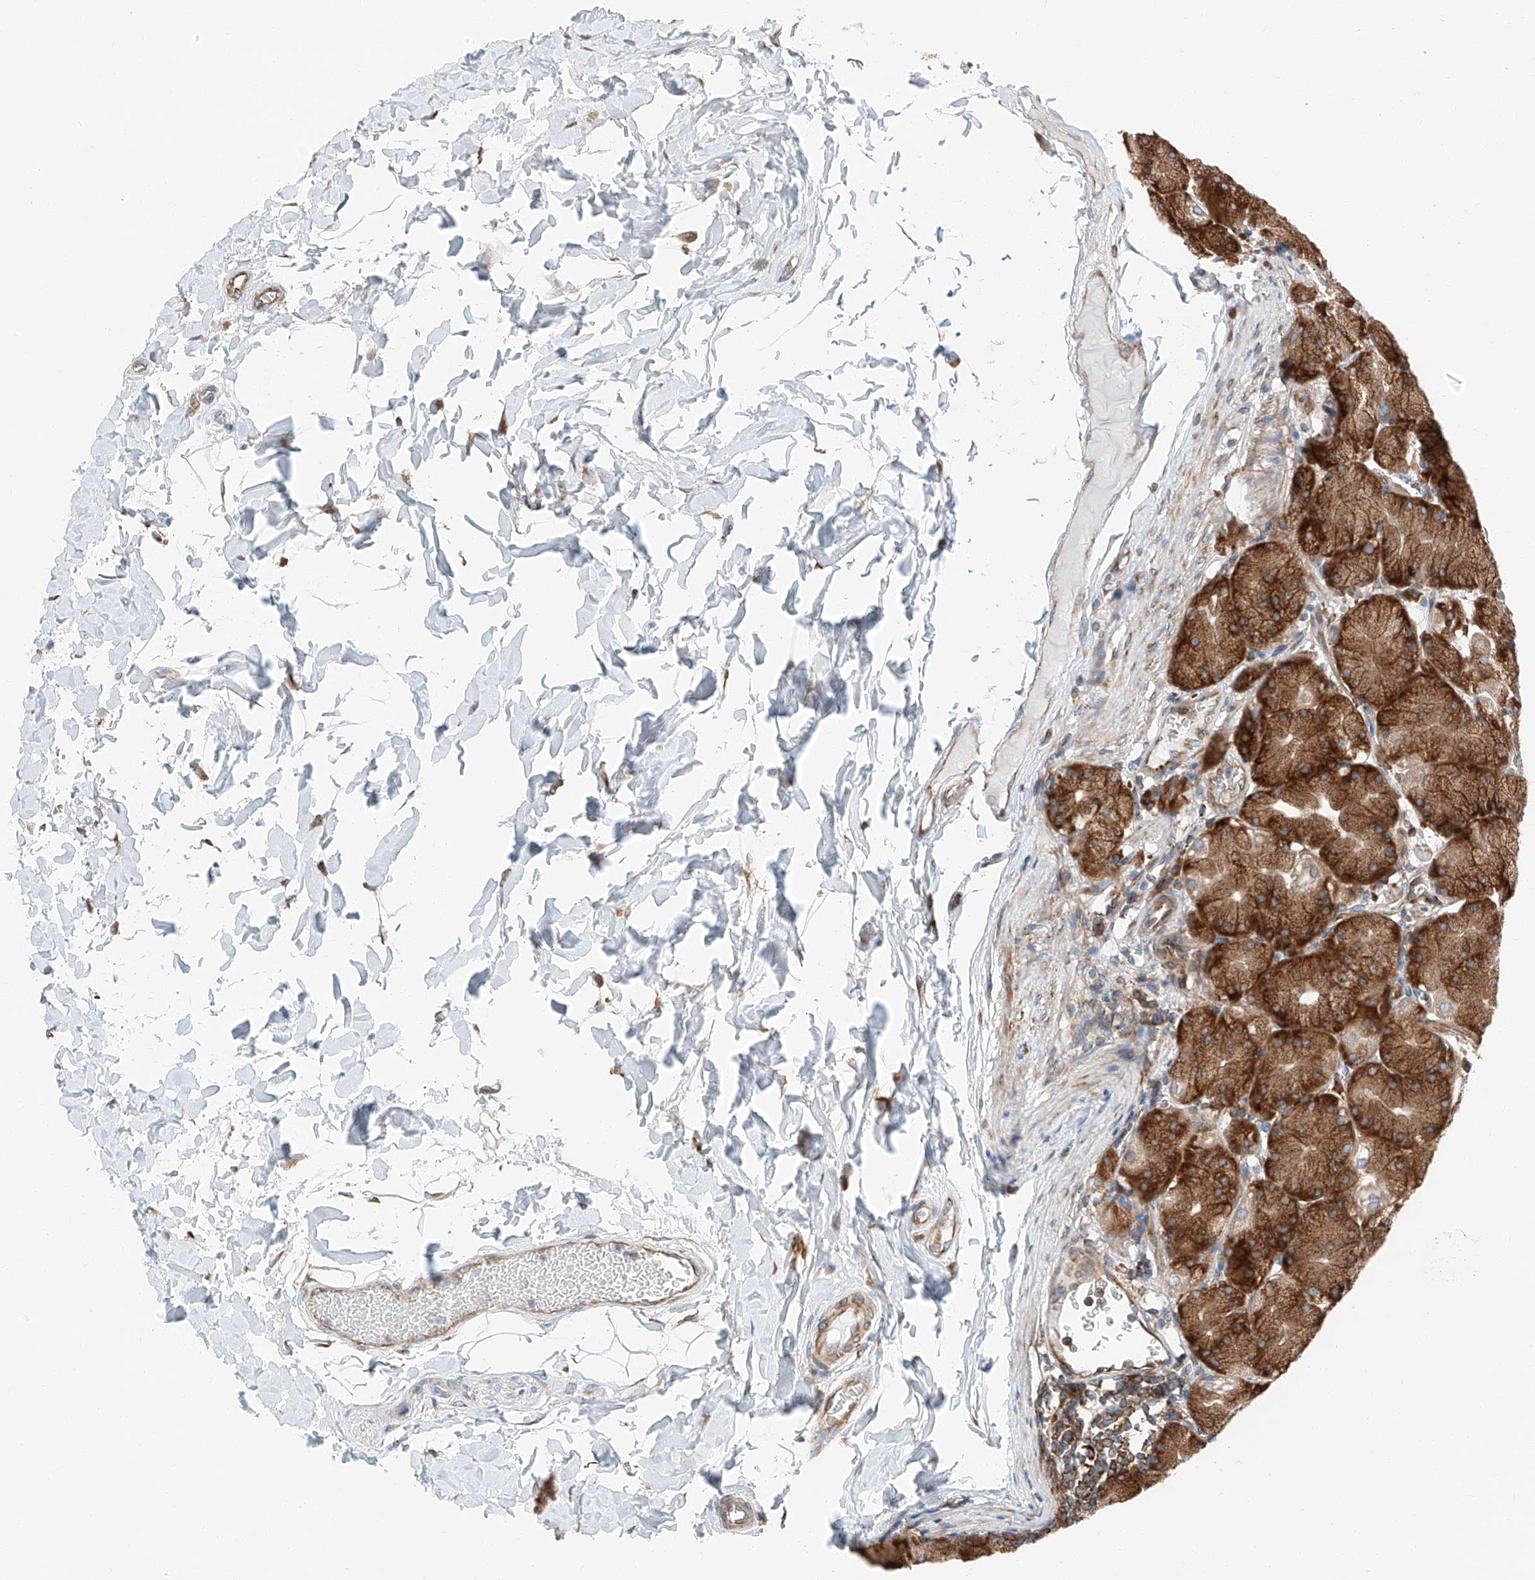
{"staining": {"intensity": "moderate", "quantity": ">75%", "location": "cytoplasmic/membranous"}, "tissue": "stomach", "cell_type": "Glandular cells", "image_type": "normal", "snomed": [{"axis": "morphology", "description": "Normal tissue, NOS"}, {"axis": "topography", "description": "Stomach, upper"}], "caption": "Immunohistochemical staining of benign stomach shows medium levels of moderate cytoplasmic/membranous expression in approximately >75% of glandular cells.", "gene": "ZC3H15", "patient": {"sex": "female", "age": 56}}